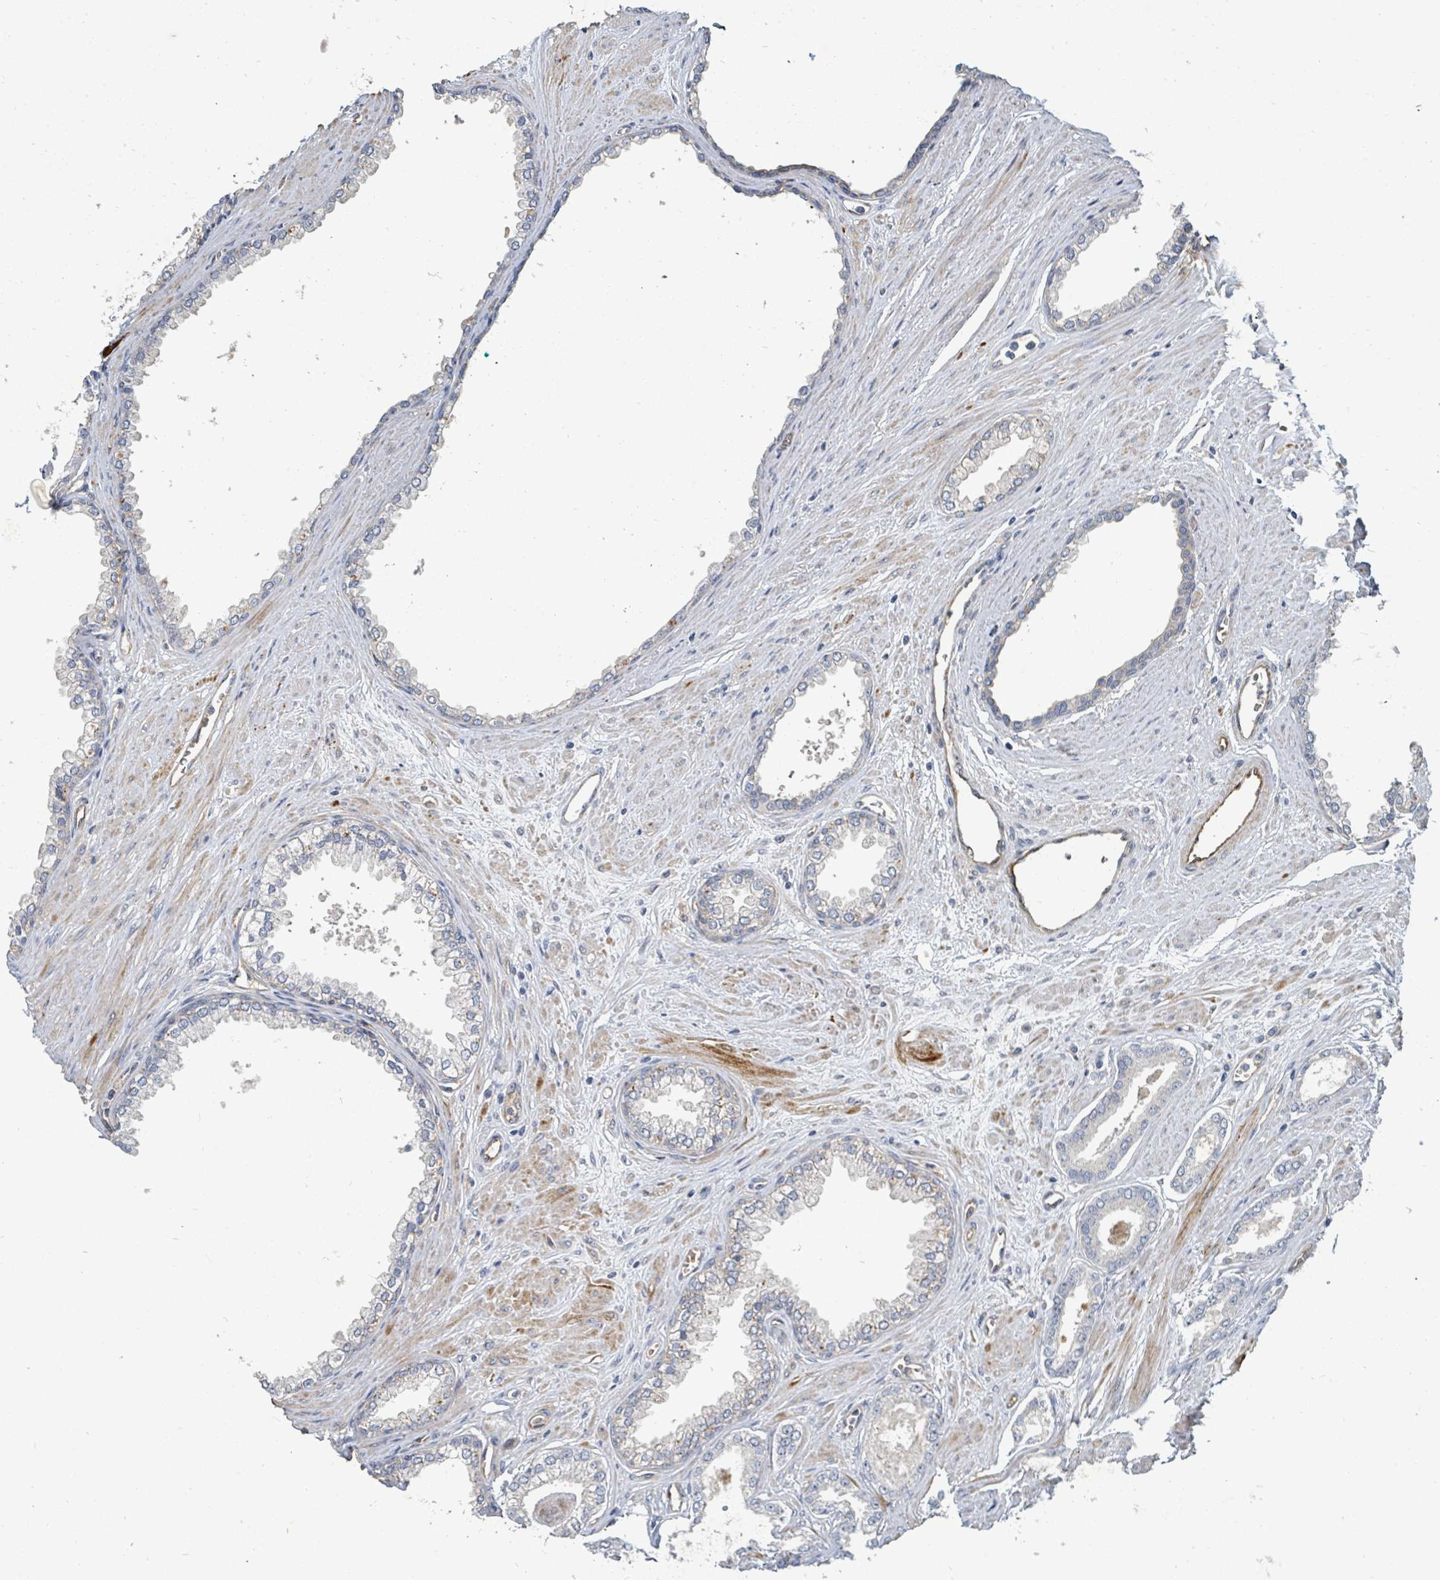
{"staining": {"intensity": "moderate", "quantity": "<25%", "location": "cytoplasmic/membranous"}, "tissue": "prostate cancer", "cell_type": "Tumor cells", "image_type": "cancer", "snomed": [{"axis": "morphology", "description": "Adenocarcinoma, Low grade"}, {"axis": "topography", "description": "Prostate"}], "caption": "Immunohistochemical staining of prostate cancer shows moderate cytoplasmic/membranous protein staining in about <25% of tumor cells.", "gene": "IFIT1", "patient": {"sex": "male", "age": 60}}